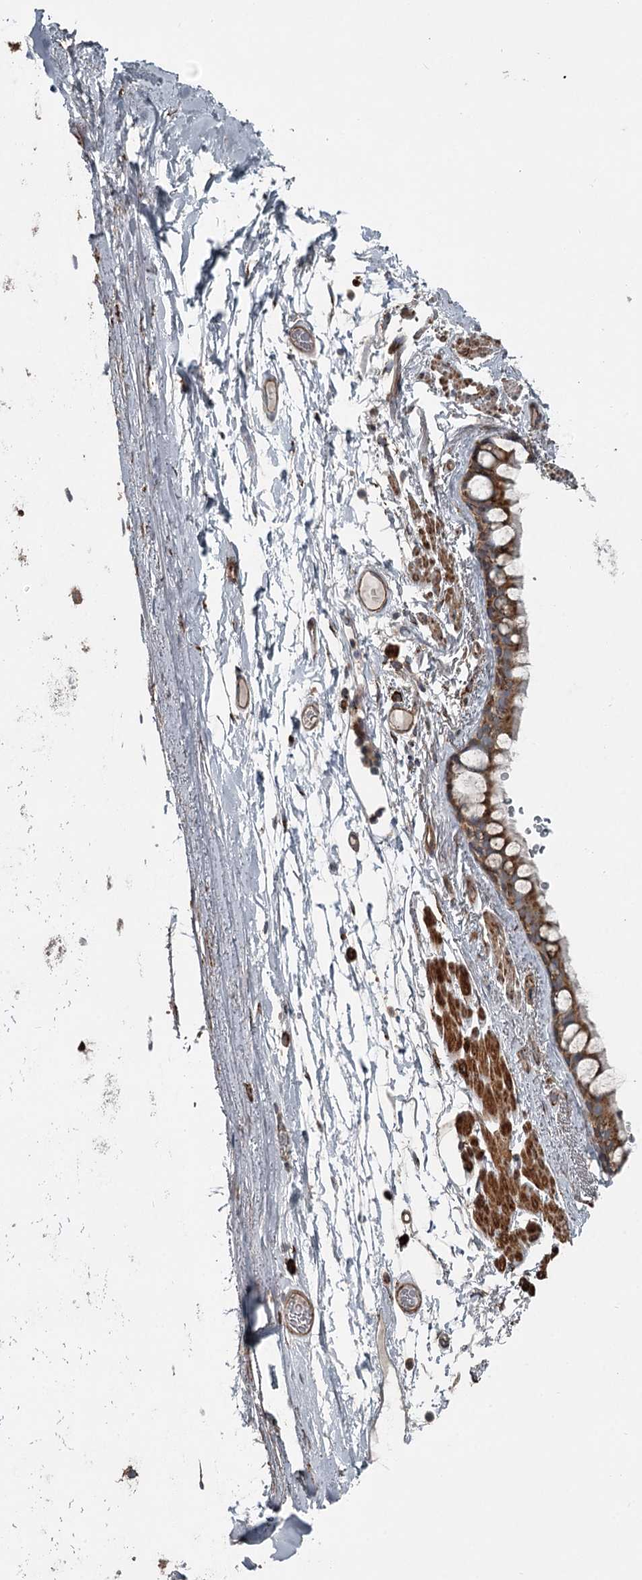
{"staining": {"intensity": "moderate", "quantity": ">75%", "location": "cytoplasmic/membranous"}, "tissue": "bronchus", "cell_type": "Respiratory epithelial cells", "image_type": "normal", "snomed": [{"axis": "morphology", "description": "Normal tissue, NOS"}, {"axis": "topography", "description": "Cartilage tissue"}], "caption": "Respiratory epithelial cells display moderate cytoplasmic/membranous staining in about >75% of cells in unremarkable bronchus. Nuclei are stained in blue.", "gene": "RASSF8", "patient": {"sex": "male", "age": 63}}